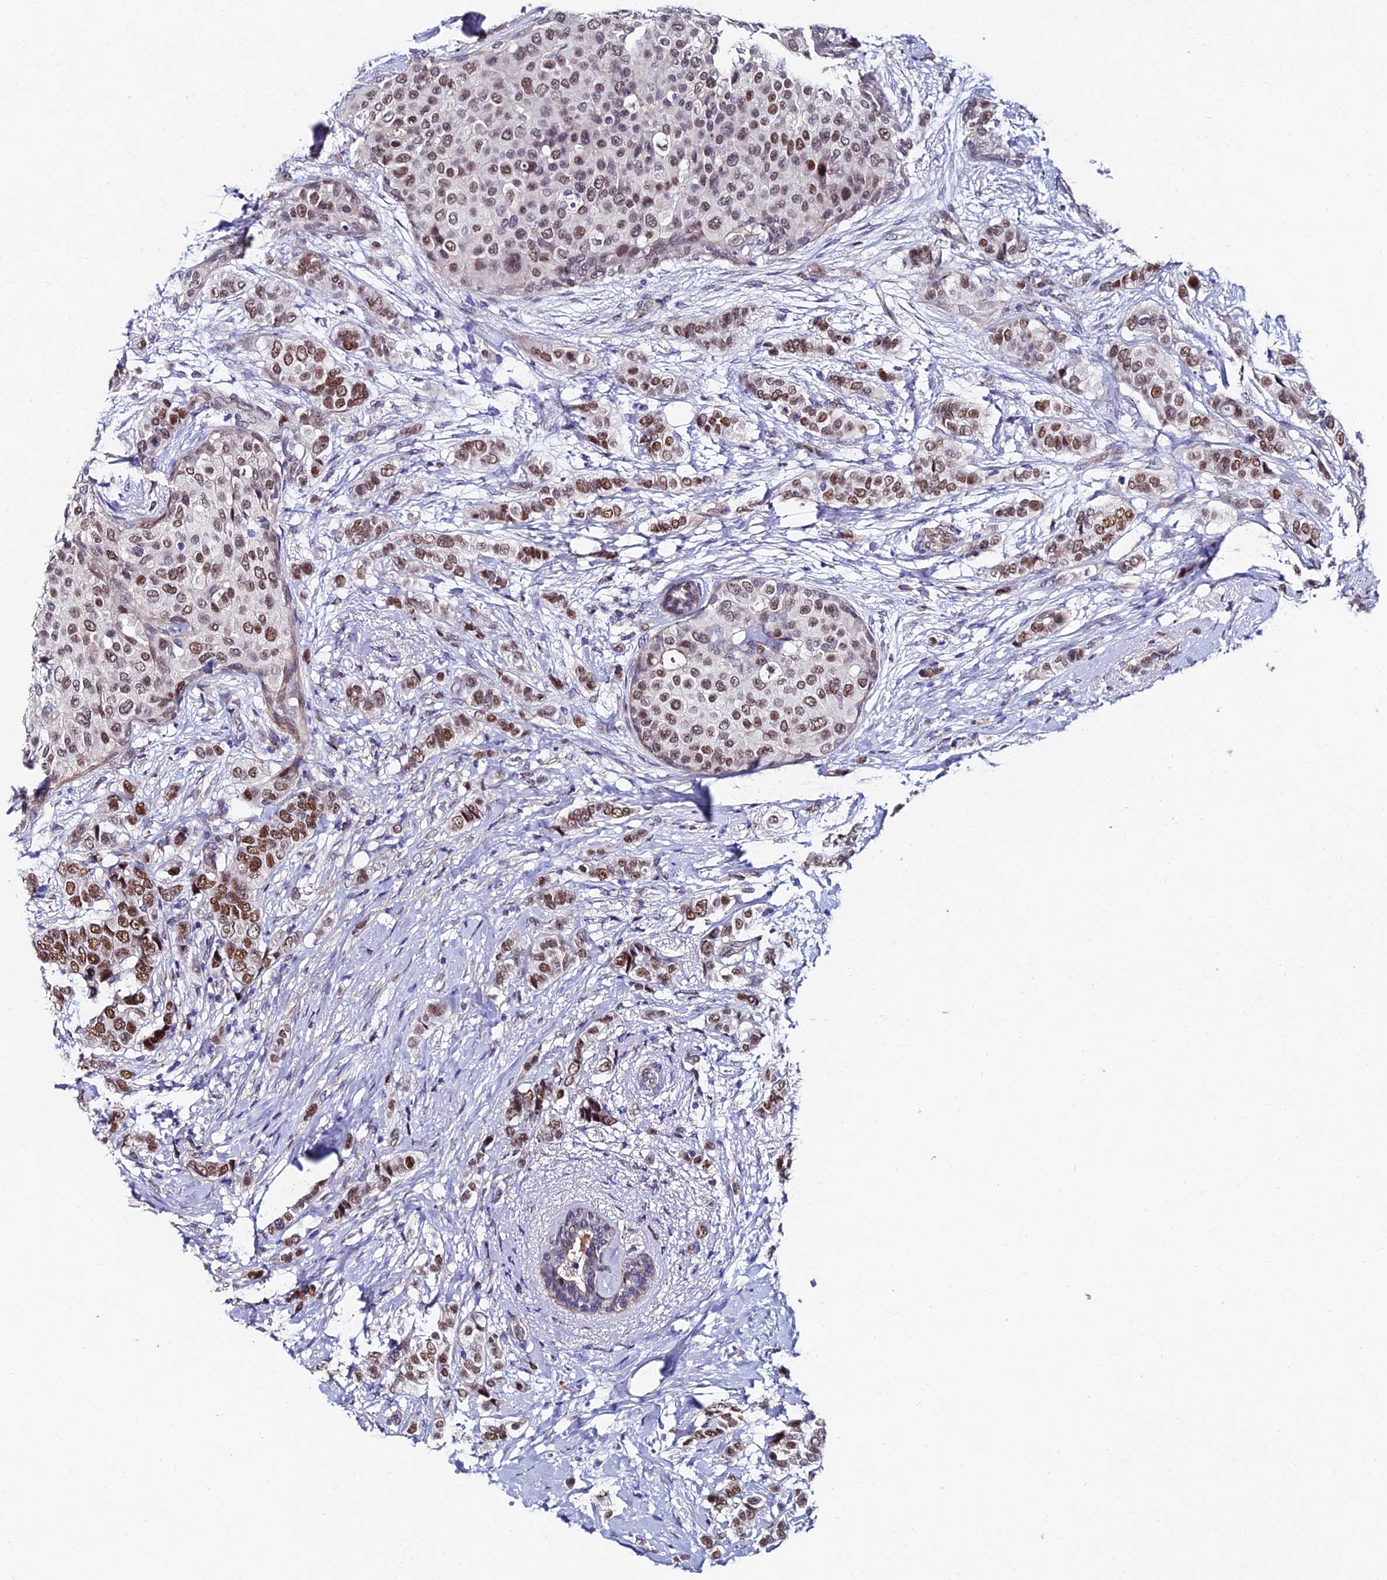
{"staining": {"intensity": "moderate", "quantity": ">75%", "location": "nuclear"}, "tissue": "breast cancer", "cell_type": "Tumor cells", "image_type": "cancer", "snomed": [{"axis": "morphology", "description": "Lobular carcinoma"}, {"axis": "topography", "description": "Breast"}], "caption": "Protein staining displays moderate nuclear positivity in about >75% of tumor cells in lobular carcinoma (breast). The staining is performed using DAB brown chromogen to label protein expression. The nuclei are counter-stained blue using hematoxylin.", "gene": "TRIM24", "patient": {"sex": "female", "age": 51}}